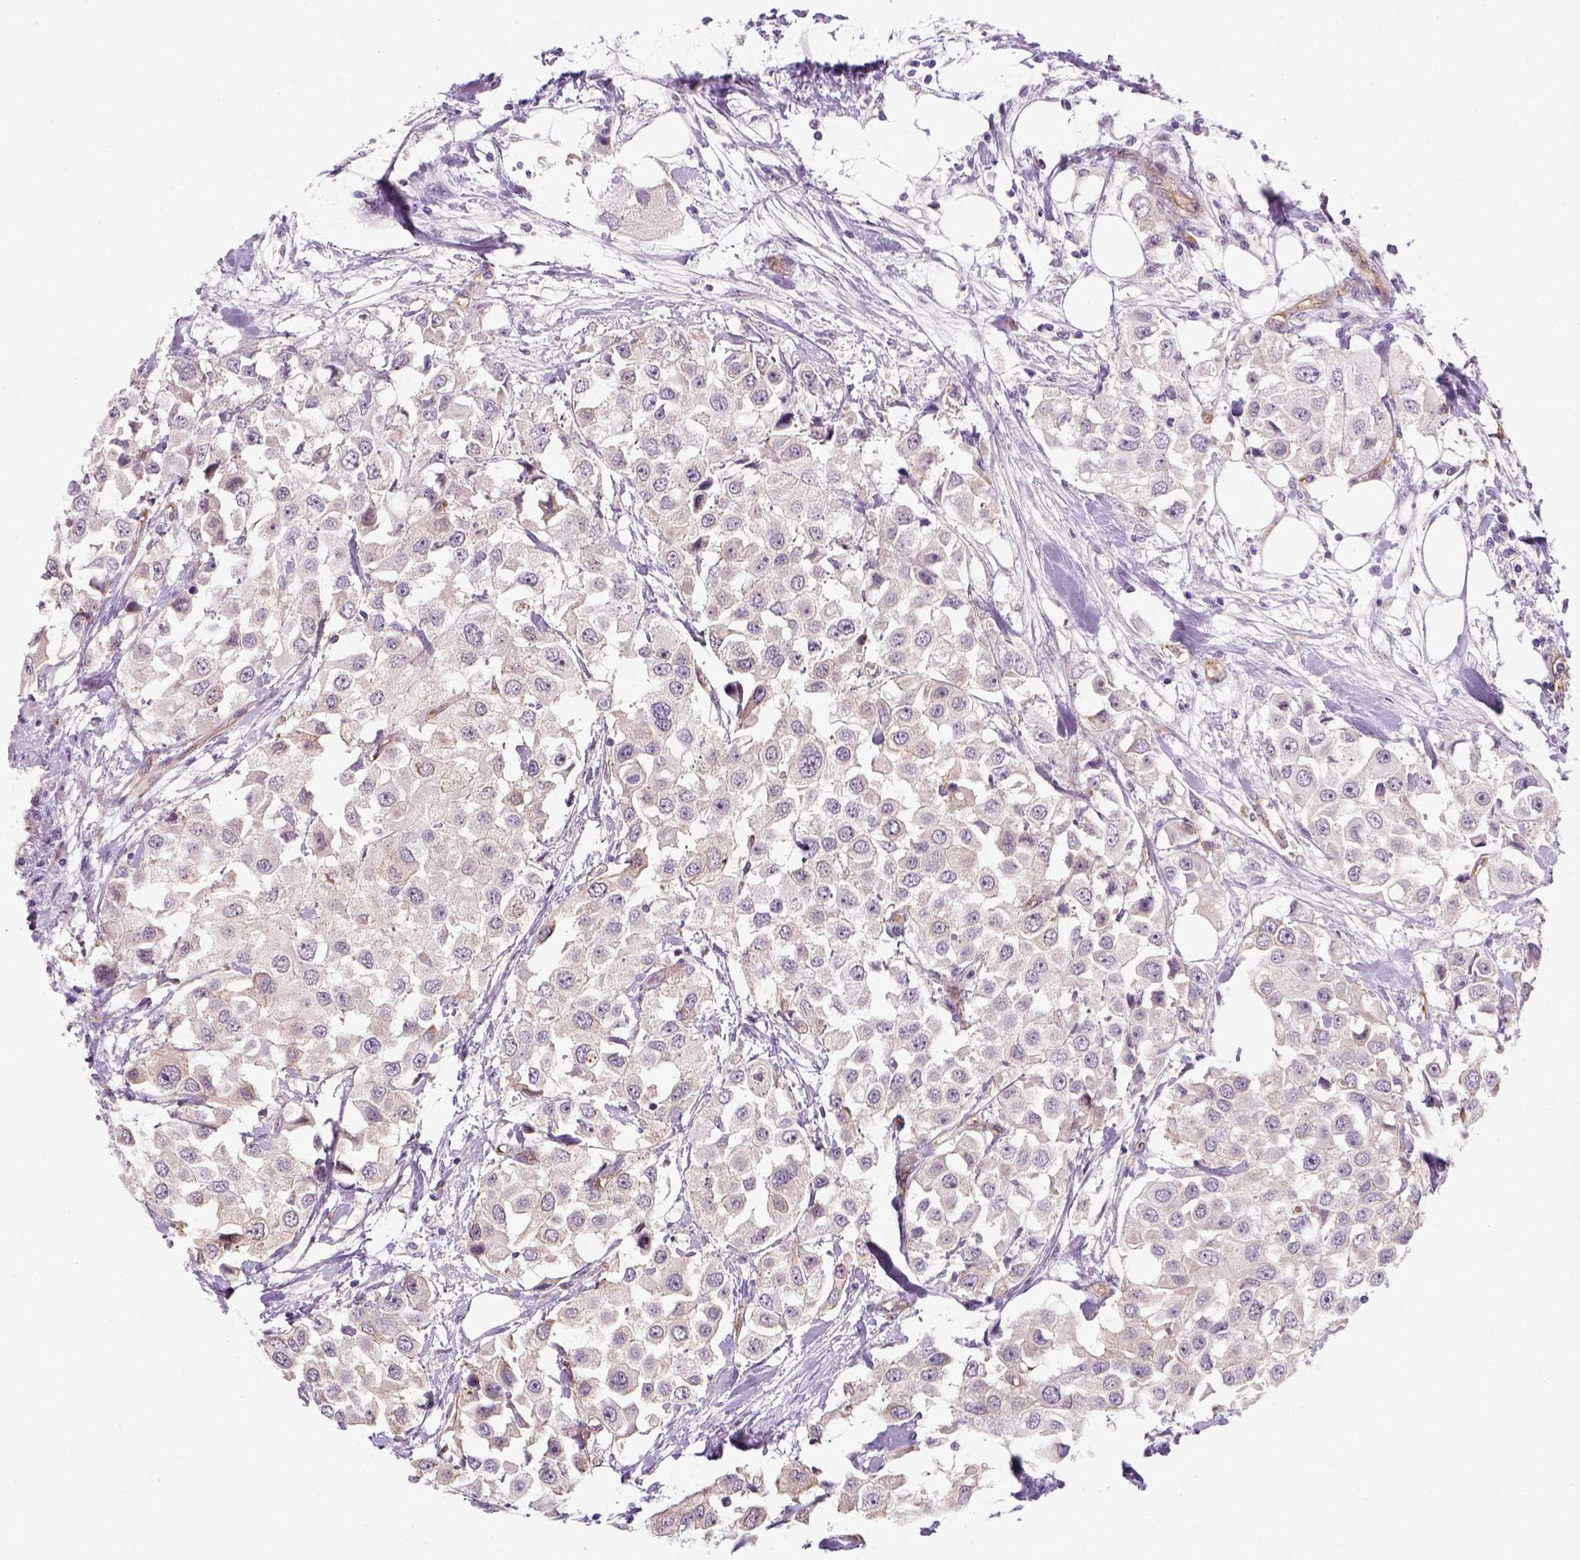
{"staining": {"intensity": "negative", "quantity": "none", "location": "none"}, "tissue": "urothelial cancer", "cell_type": "Tumor cells", "image_type": "cancer", "snomed": [{"axis": "morphology", "description": "Urothelial carcinoma, High grade"}, {"axis": "topography", "description": "Urinary bladder"}], "caption": "High power microscopy photomicrograph of an immunohistochemistry photomicrograph of high-grade urothelial carcinoma, revealing no significant expression in tumor cells.", "gene": "VSTM5", "patient": {"sex": "female", "age": 64}}